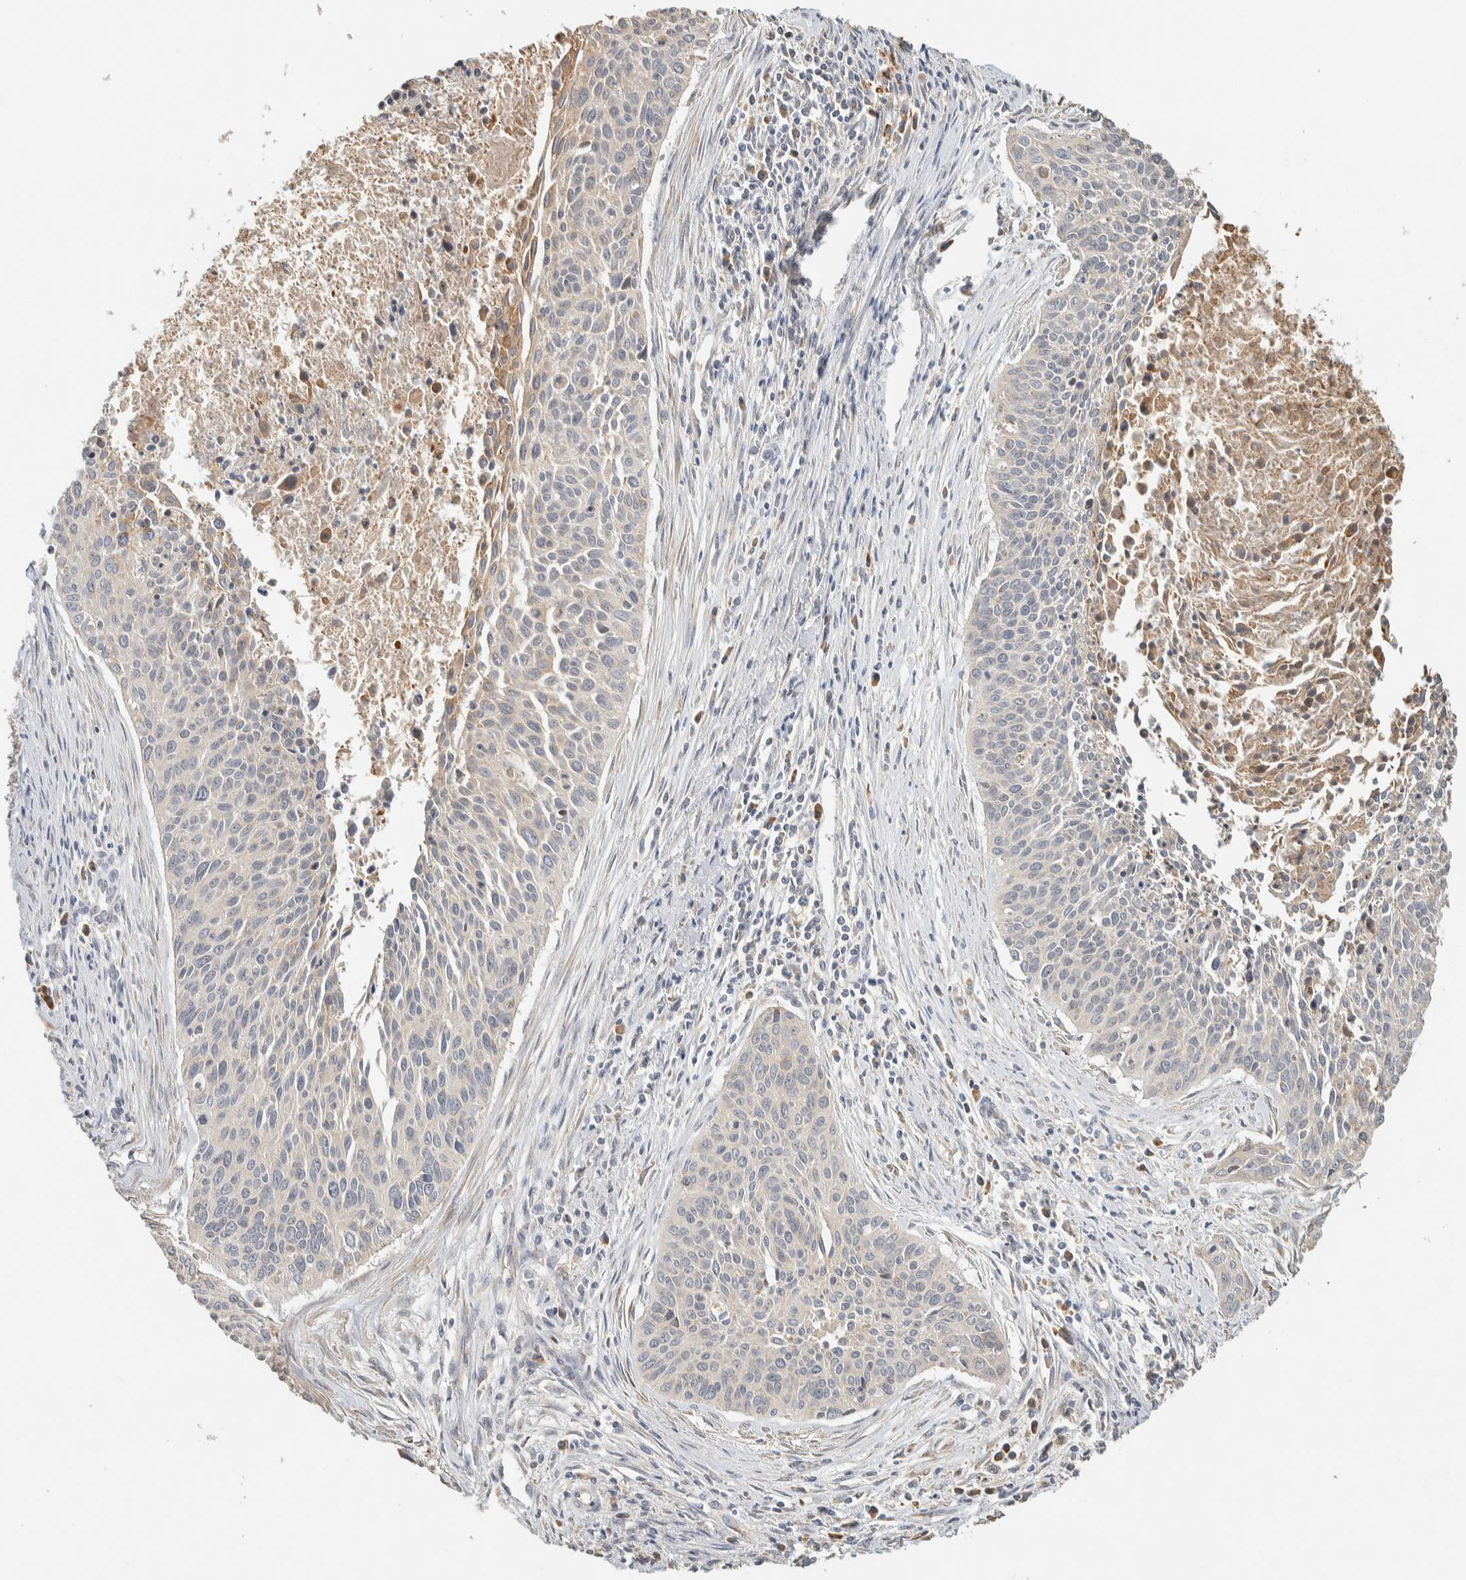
{"staining": {"intensity": "weak", "quantity": "<25%", "location": "cytoplasmic/membranous"}, "tissue": "cervical cancer", "cell_type": "Tumor cells", "image_type": "cancer", "snomed": [{"axis": "morphology", "description": "Squamous cell carcinoma, NOS"}, {"axis": "topography", "description": "Cervix"}], "caption": "There is no significant staining in tumor cells of cervical squamous cell carcinoma.", "gene": "RAB11FIP1", "patient": {"sex": "female", "age": 55}}